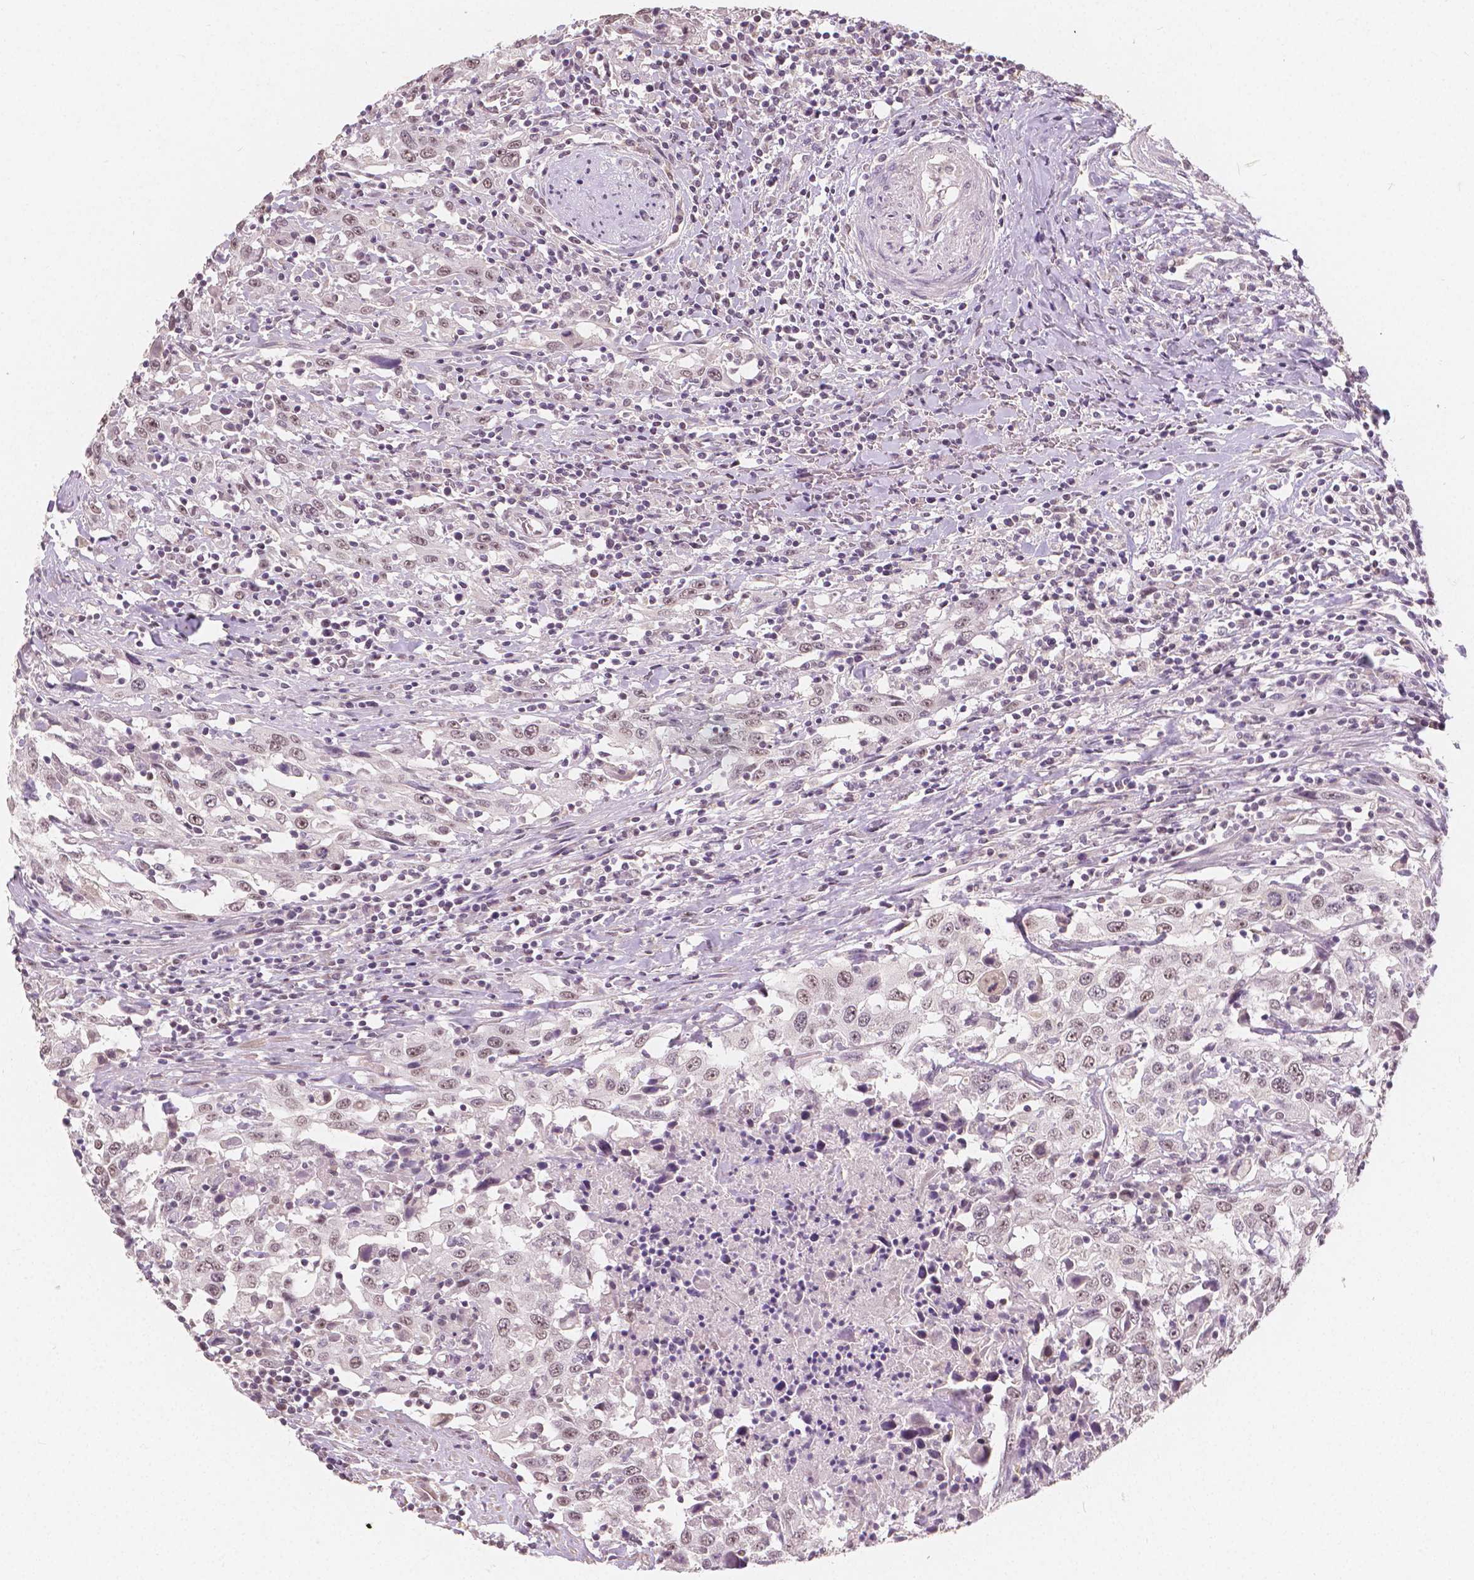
{"staining": {"intensity": "weak", "quantity": ">75%", "location": "nuclear"}, "tissue": "urothelial cancer", "cell_type": "Tumor cells", "image_type": "cancer", "snomed": [{"axis": "morphology", "description": "Urothelial carcinoma, High grade"}, {"axis": "topography", "description": "Urinary bladder"}], "caption": "This micrograph demonstrates immunohistochemistry (IHC) staining of urothelial carcinoma (high-grade), with low weak nuclear positivity in approximately >75% of tumor cells.", "gene": "NOLC1", "patient": {"sex": "male", "age": 61}}